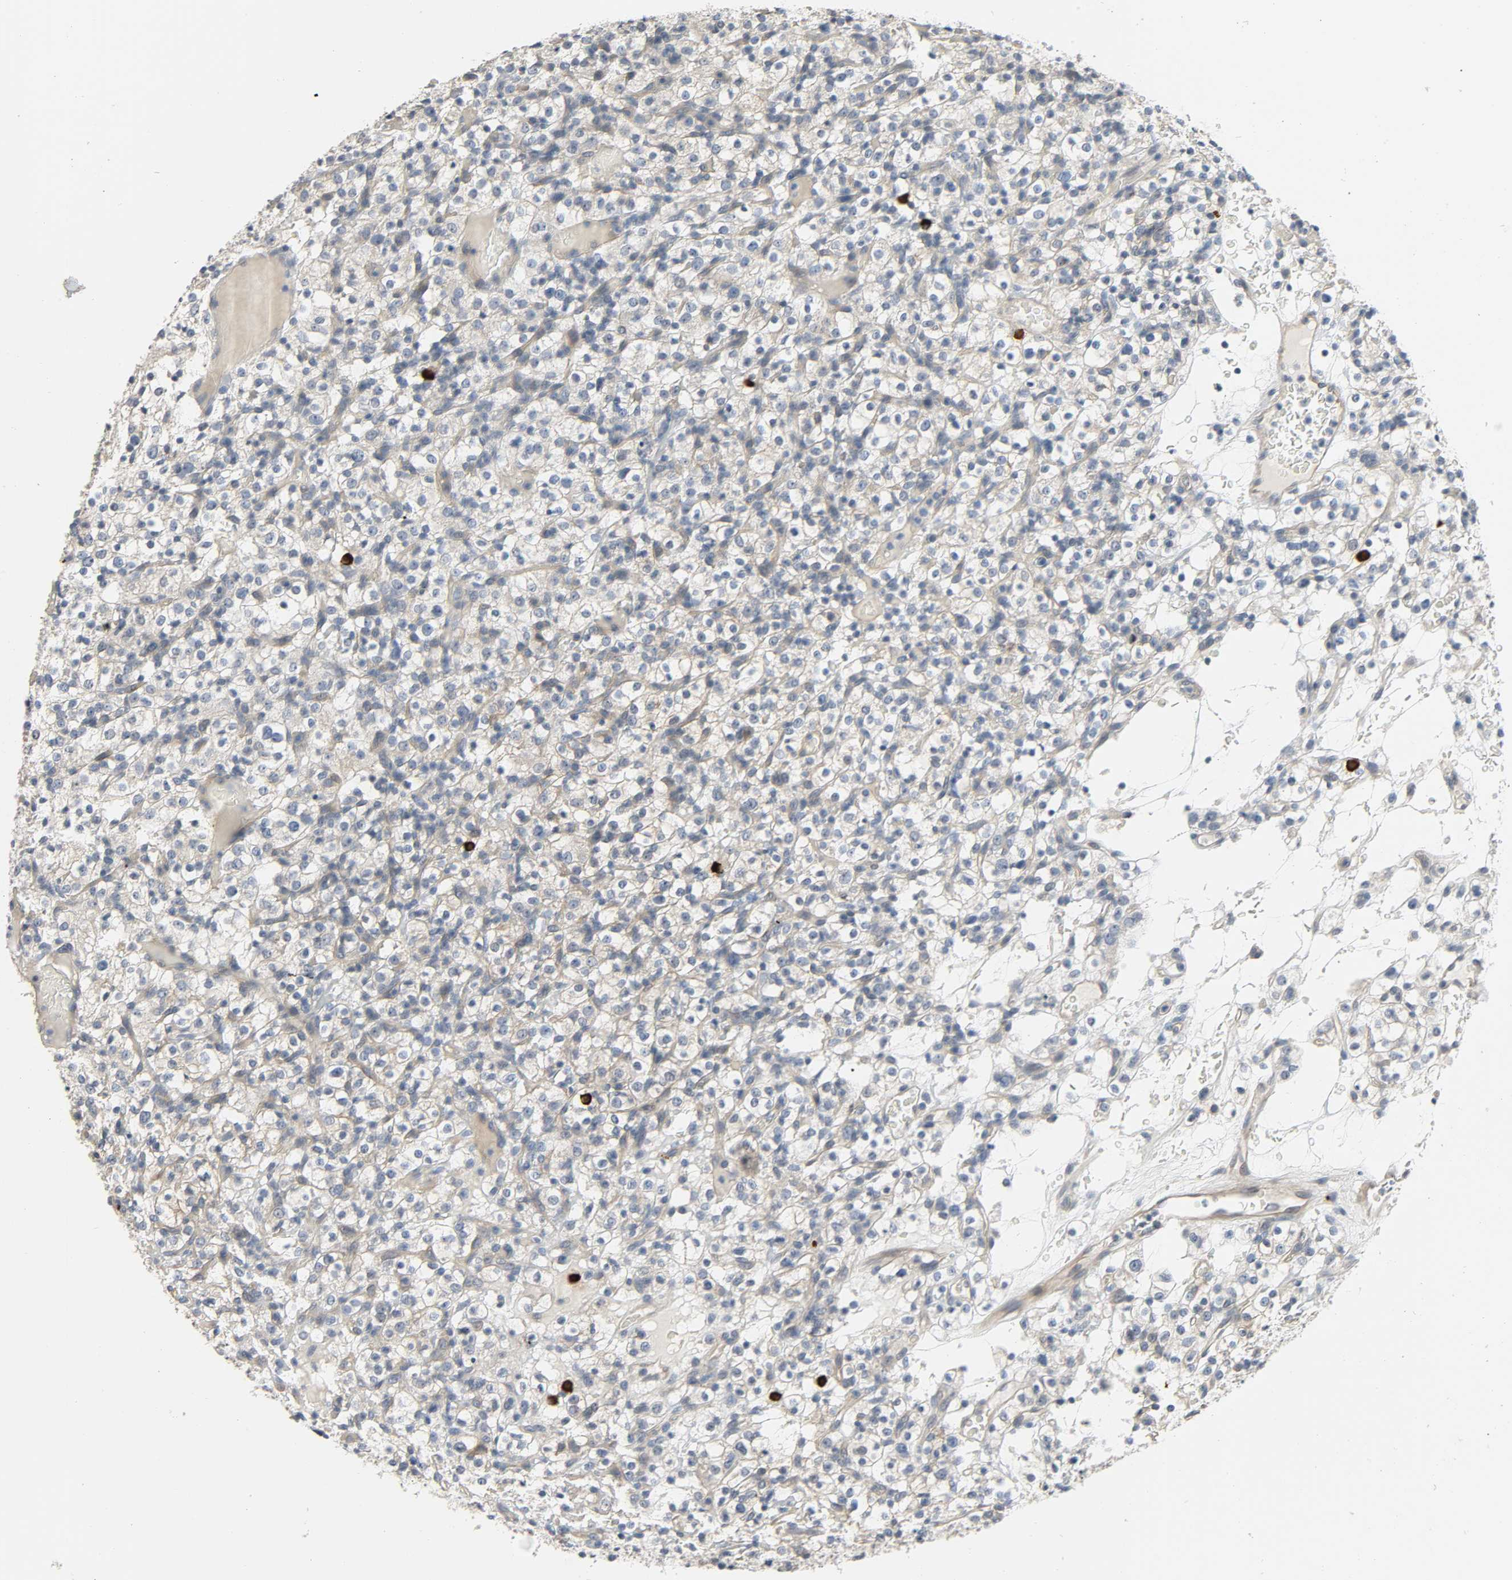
{"staining": {"intensity": "weak", "quantity": "25%-75%", "location": "cytoplasmic/membranous"}, "tissue": "renal cancer", "cell_type": "Tumor cells", "image_type": "cancer", "snomed": [{"axis": "morphology", "description": "Normal tissue, NOS"}, {"axis": "morphology", "description": "Adenocarcinoma, NOS"}, {"axis": "topography", "description": "Kidney"}], "caption": "Brown immunohistochemical staining in human renal cancer (adenocarcinoma) exhibits weak cytoplasmic/membranous staining in about 25%-75% of tumor cells.", "gene": "LIMCH1", "patient": {"sex": "female", "age": 72}}